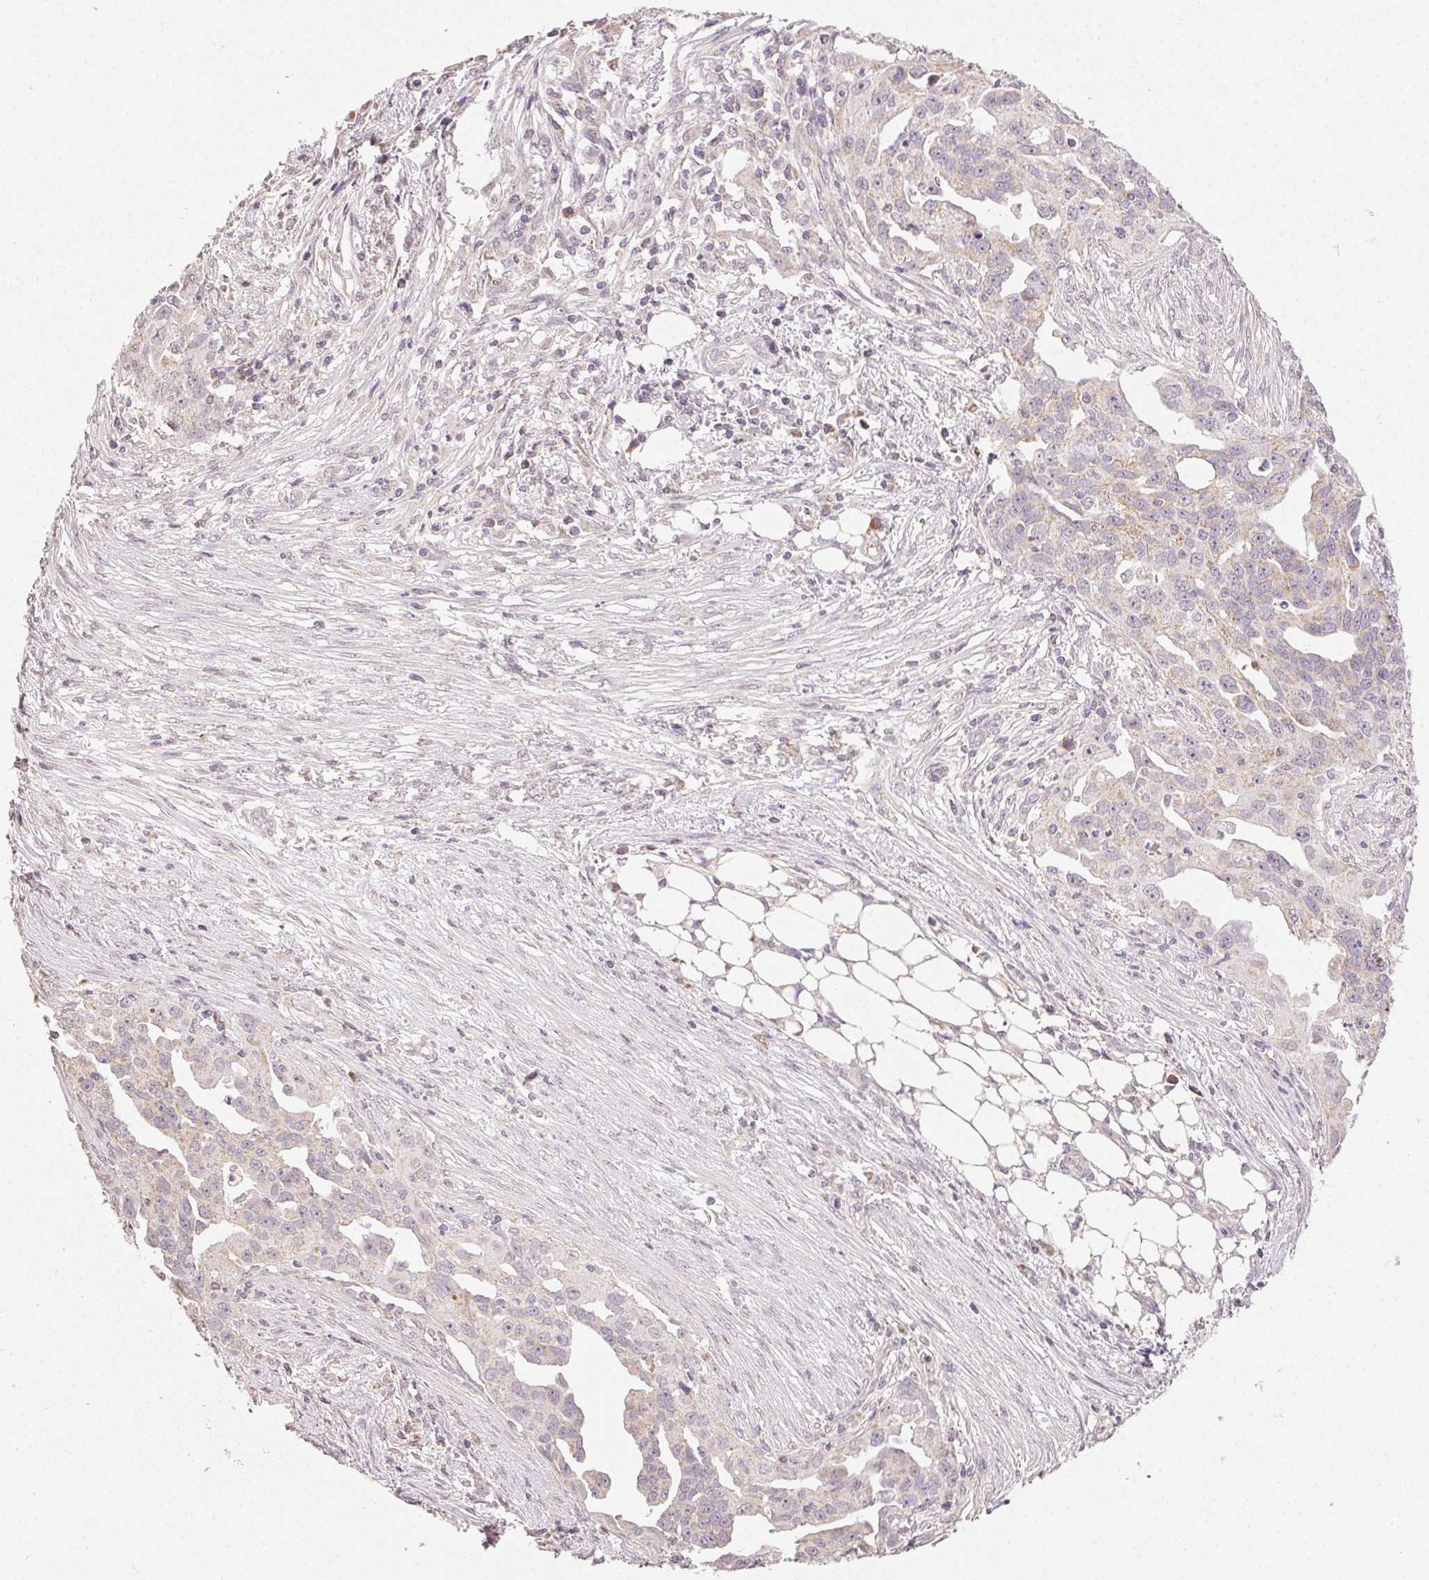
{"staining": {"intensity": "negative", "quantity": "none", "location": "none"}, "tissue": "ovarian cancer", "cell_type": "Tumor cells", "image_type": "cancer", "snomed": [{"axis": "morphology", "description": "Carcinoma, endometroid"}, {"axis": "morphology", "description": "Cystadenocarcinoma, serous, NOS"}, {"axis": "topography", "description": "Ovary"}], "caption": "The IHC image has no significant expression in tumor cells of ovarian endometroid carcinoma tissue. (DAB (3,3'-diaminobenzidine) IHC with hematoxylin counter stain).", "gene": "CLASP1", "patient": {"sex": "female", "age": 45}}